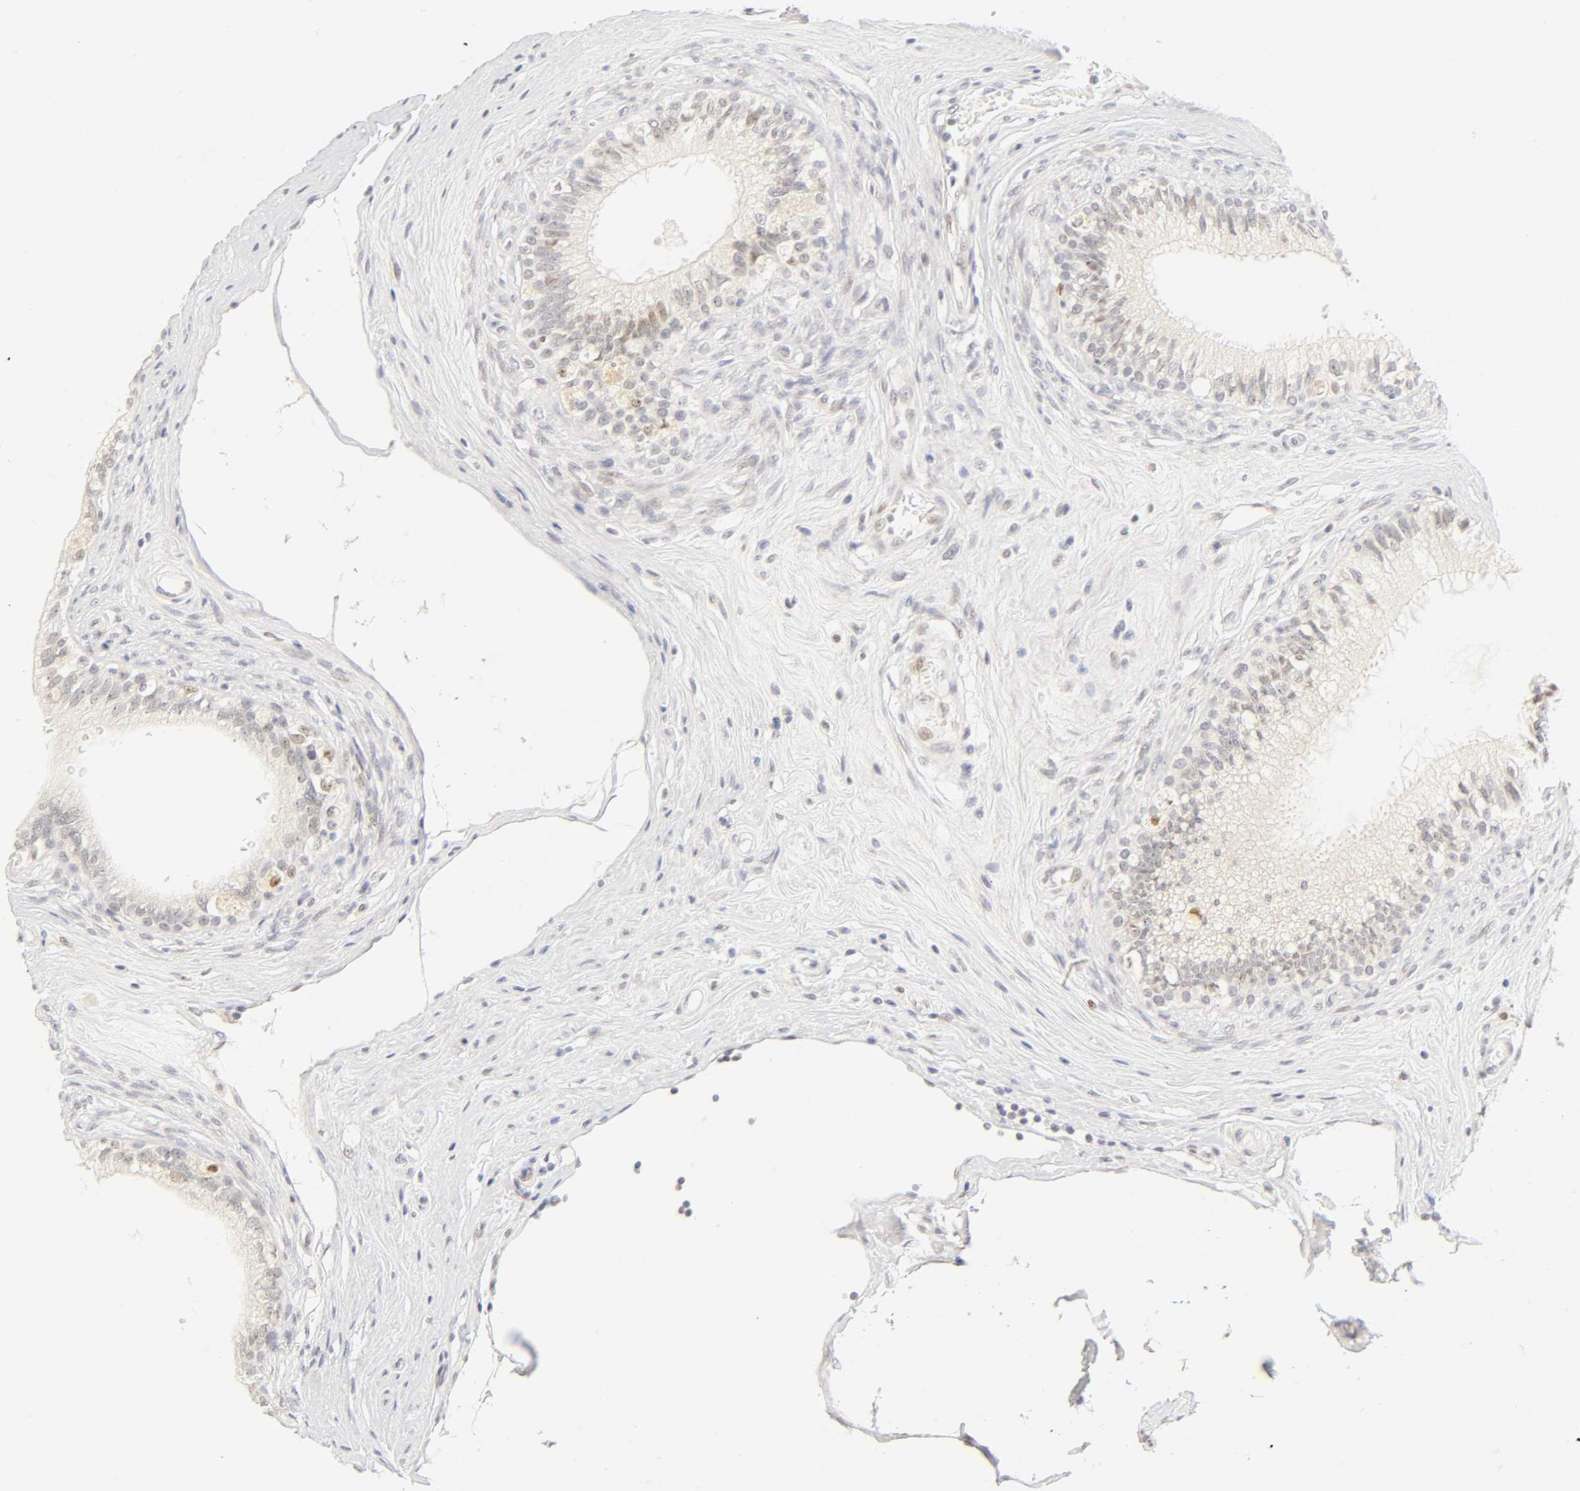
{"staining": {"intensity": "weak", "quantity": "<25%", "location": "nuclear"}, "tissue": "epididymis", "cell_type": "Glandular cells", "image_type": "normal", "snomed": [{"axis": "morphology", "description": "Normal tissue, NOS"}, {"axis": "morphology", "description": "Inflammation, NOS"}, {"axis": "topography", "description": "Epididymis"}], "caption": "The image demonstrates no significant expression in glandular cells of epididymis. The staining was performed using DAB to visualize the protein expression in brown, while the nuclei were stained in blue with hematoxylin (Magnification: 20x).", "gene": "MNAT1", "patient": {"sex": "male", "age": 84}}